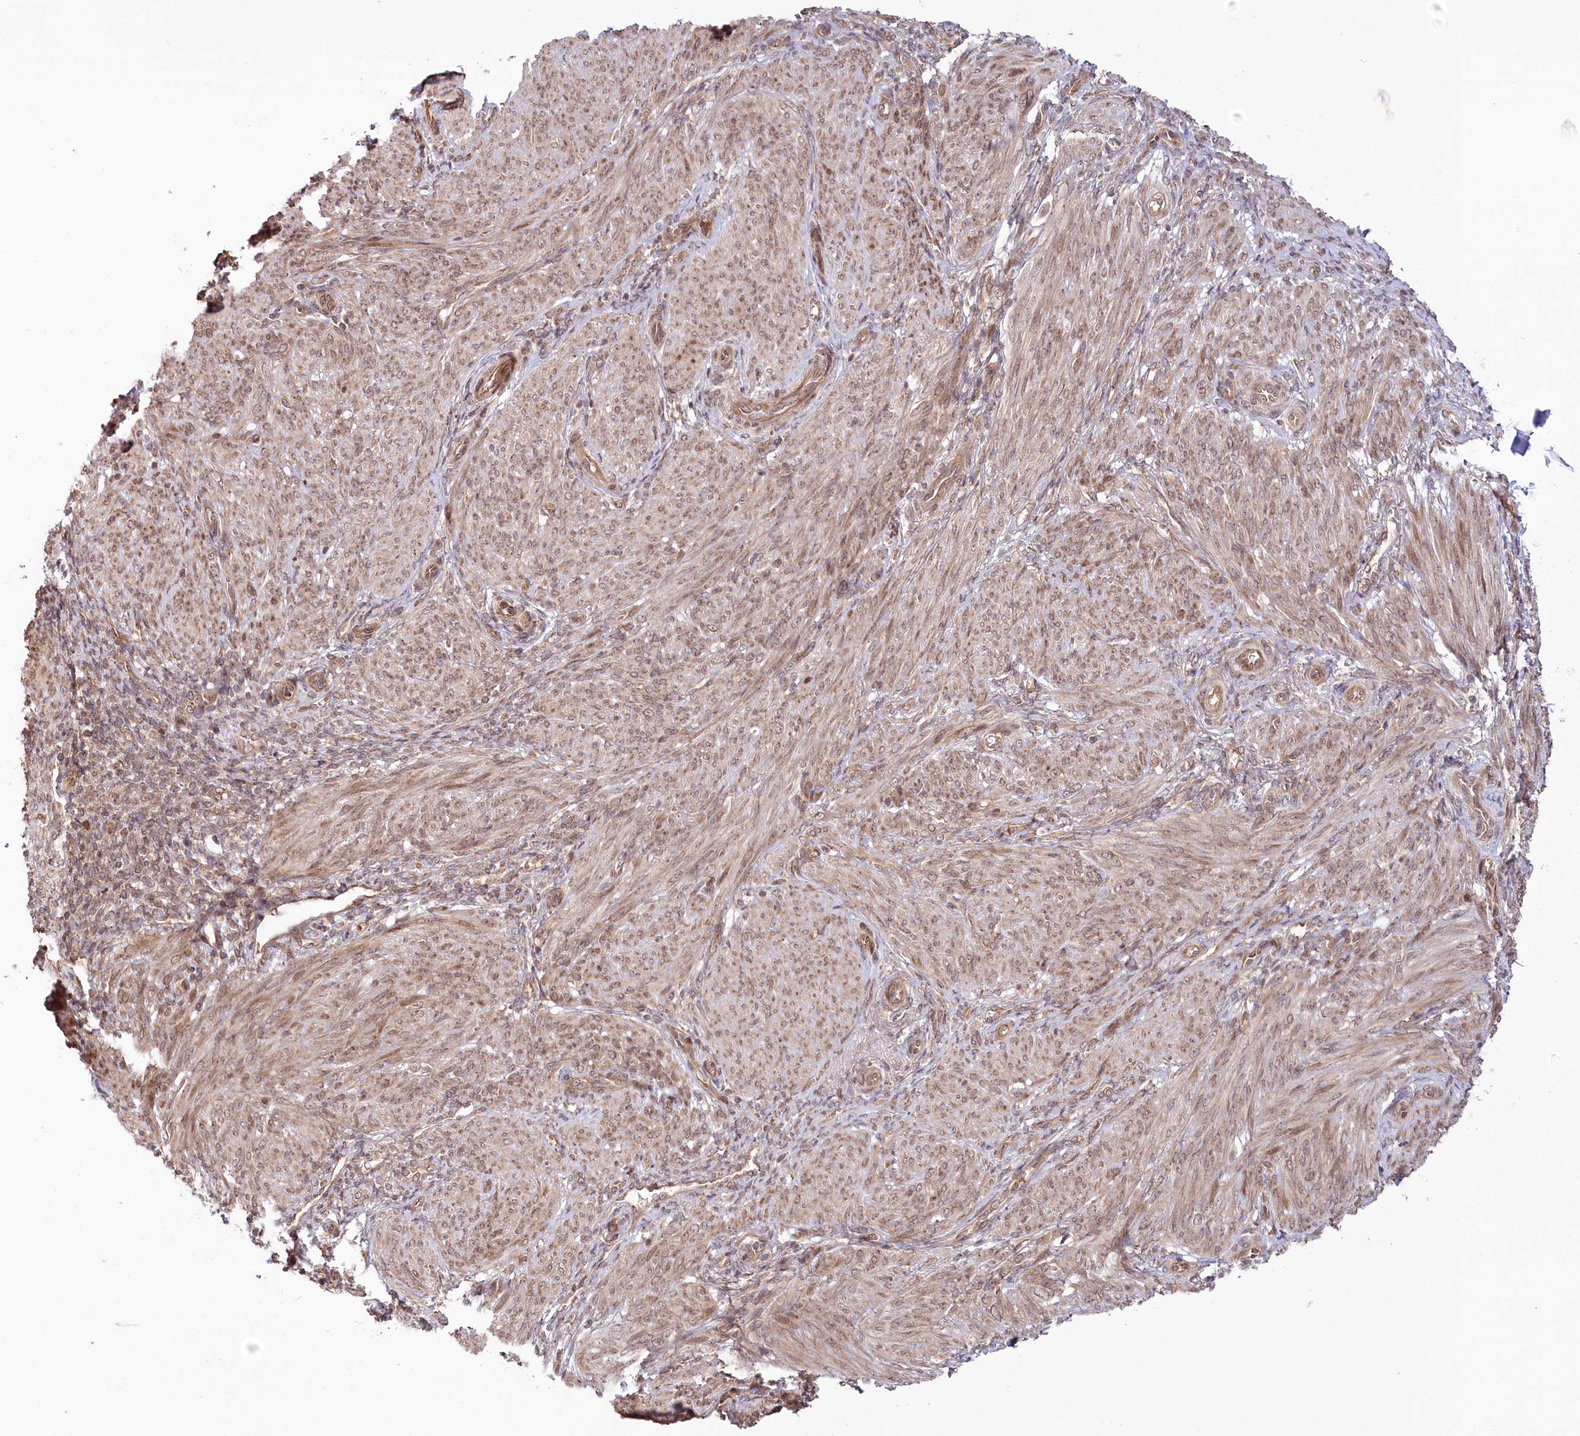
{"staining": {"intensity": "moderate", "quantity": ">75%", "location": "cytoplasmic/membranous,nuclear"}, "tissue": "smooth muscle", "cell_type": "Smooth muscle cells", "image_type": "normal", "snomed": [{"axis": "morphology", "description": "Normal tissue, NOS"}, {"axis": "topography", "description": "Smooth muscle"}], "caption": "Smooth muscle cells reveal medium levels of moderate cytoplasmic/membranous,nuclear expression in about >75% of cells in normal human smooth muscle.", "gene": "CEP70", "patient": {"sex": "female", "age": 39}}